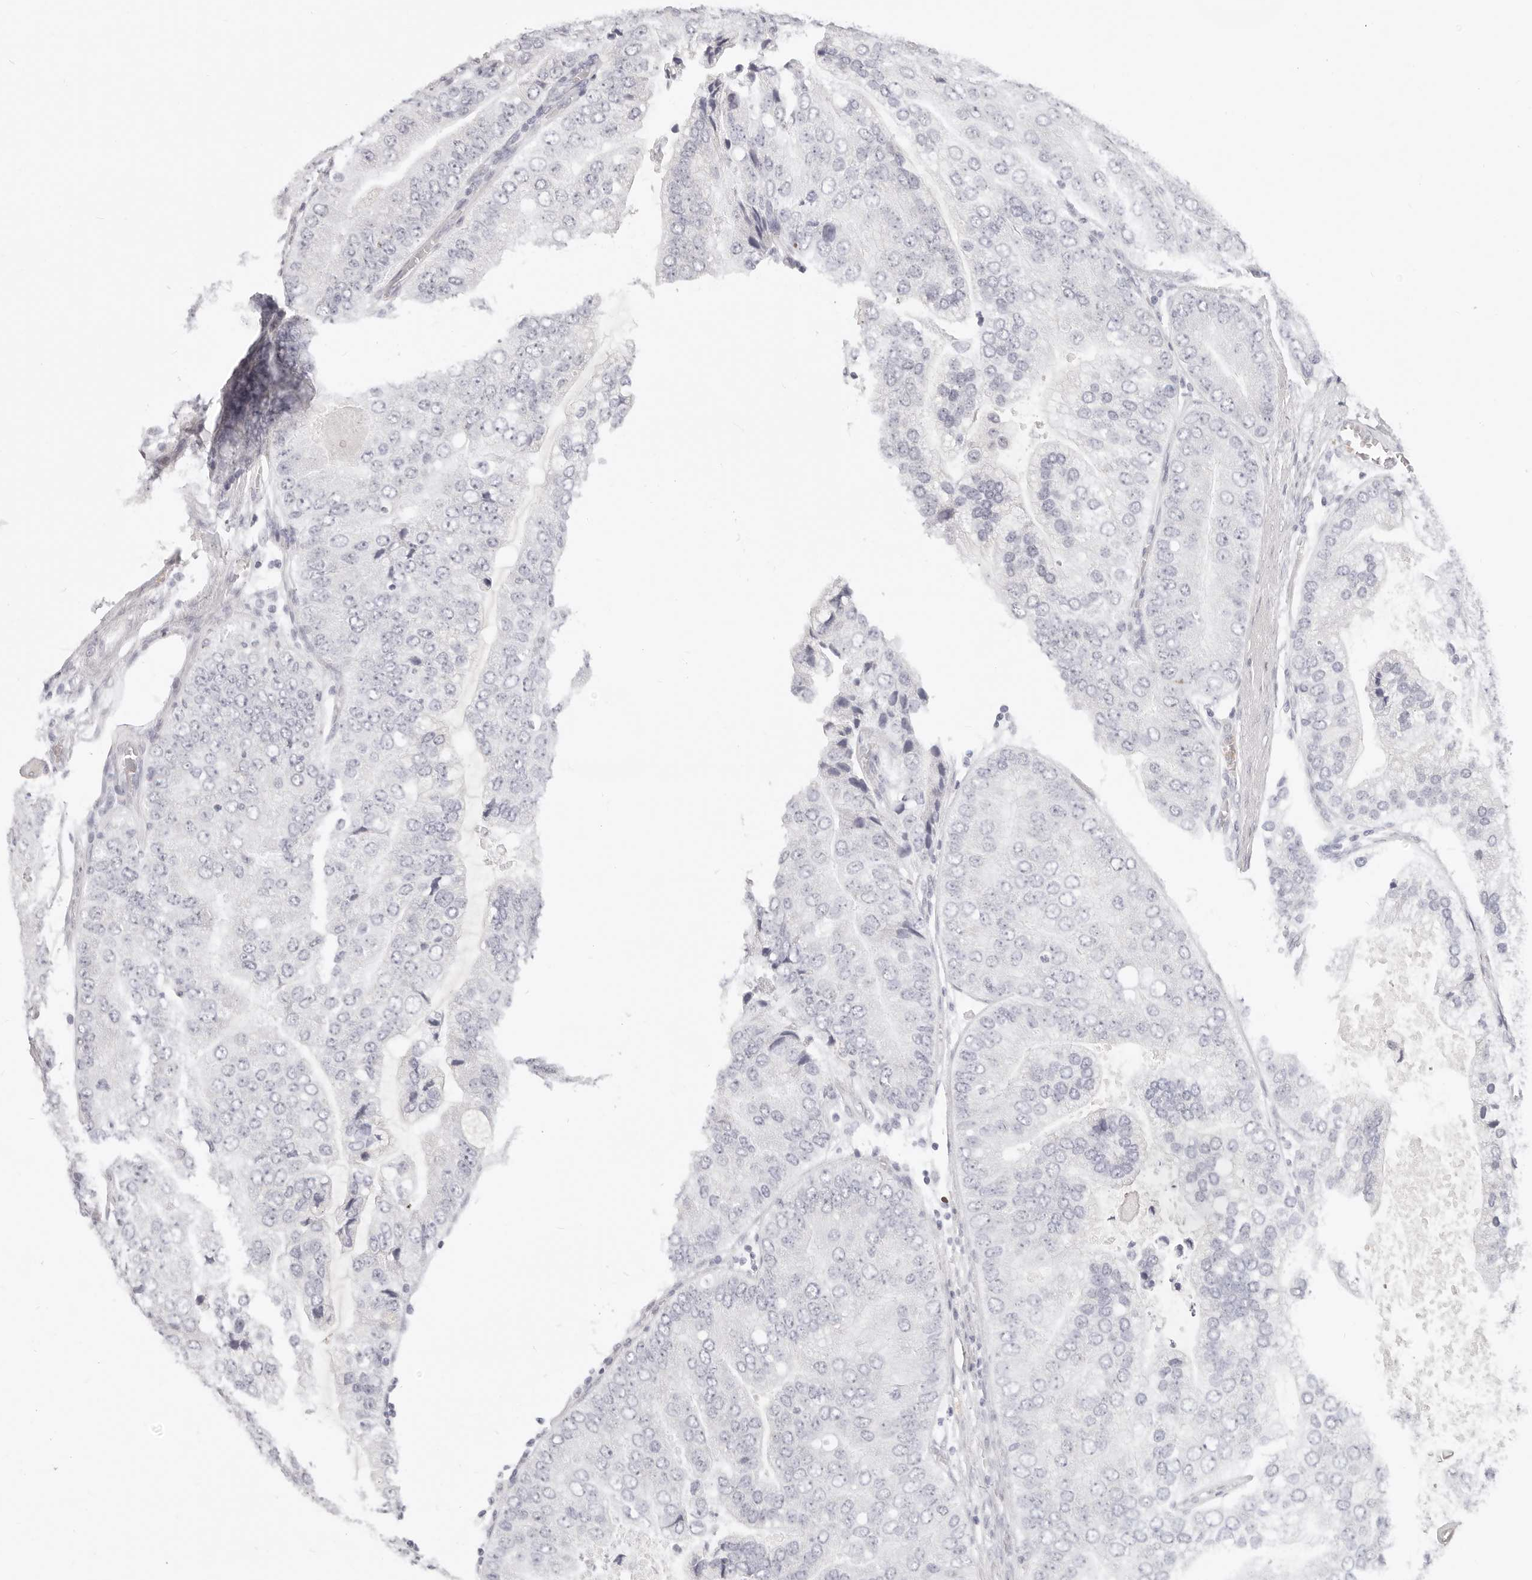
{"staining": {"intensity": "negative", "quantity": "none", "location": "none"}, "tissue": "prostate cancer", "cell_type": "Tumor cells", "image_type": "cancer", "snomed": [{"axis": "morphology", "description": "Adenocarcinoma, High grade"}, {"axis": "topography", "description": "Prostate"}], "caption": "DAB immunohistochemical staining of prostate adenocarcinoma (high-grade) displays no significant positivity in tumor cells. (Brightfield microscopy of DAB (3,3'-diaminobenzidine) immunohistochemistry (IHC) at high magnification).", "gene": "ASCL1", "patient": {"sex": "male", "age": 70}}